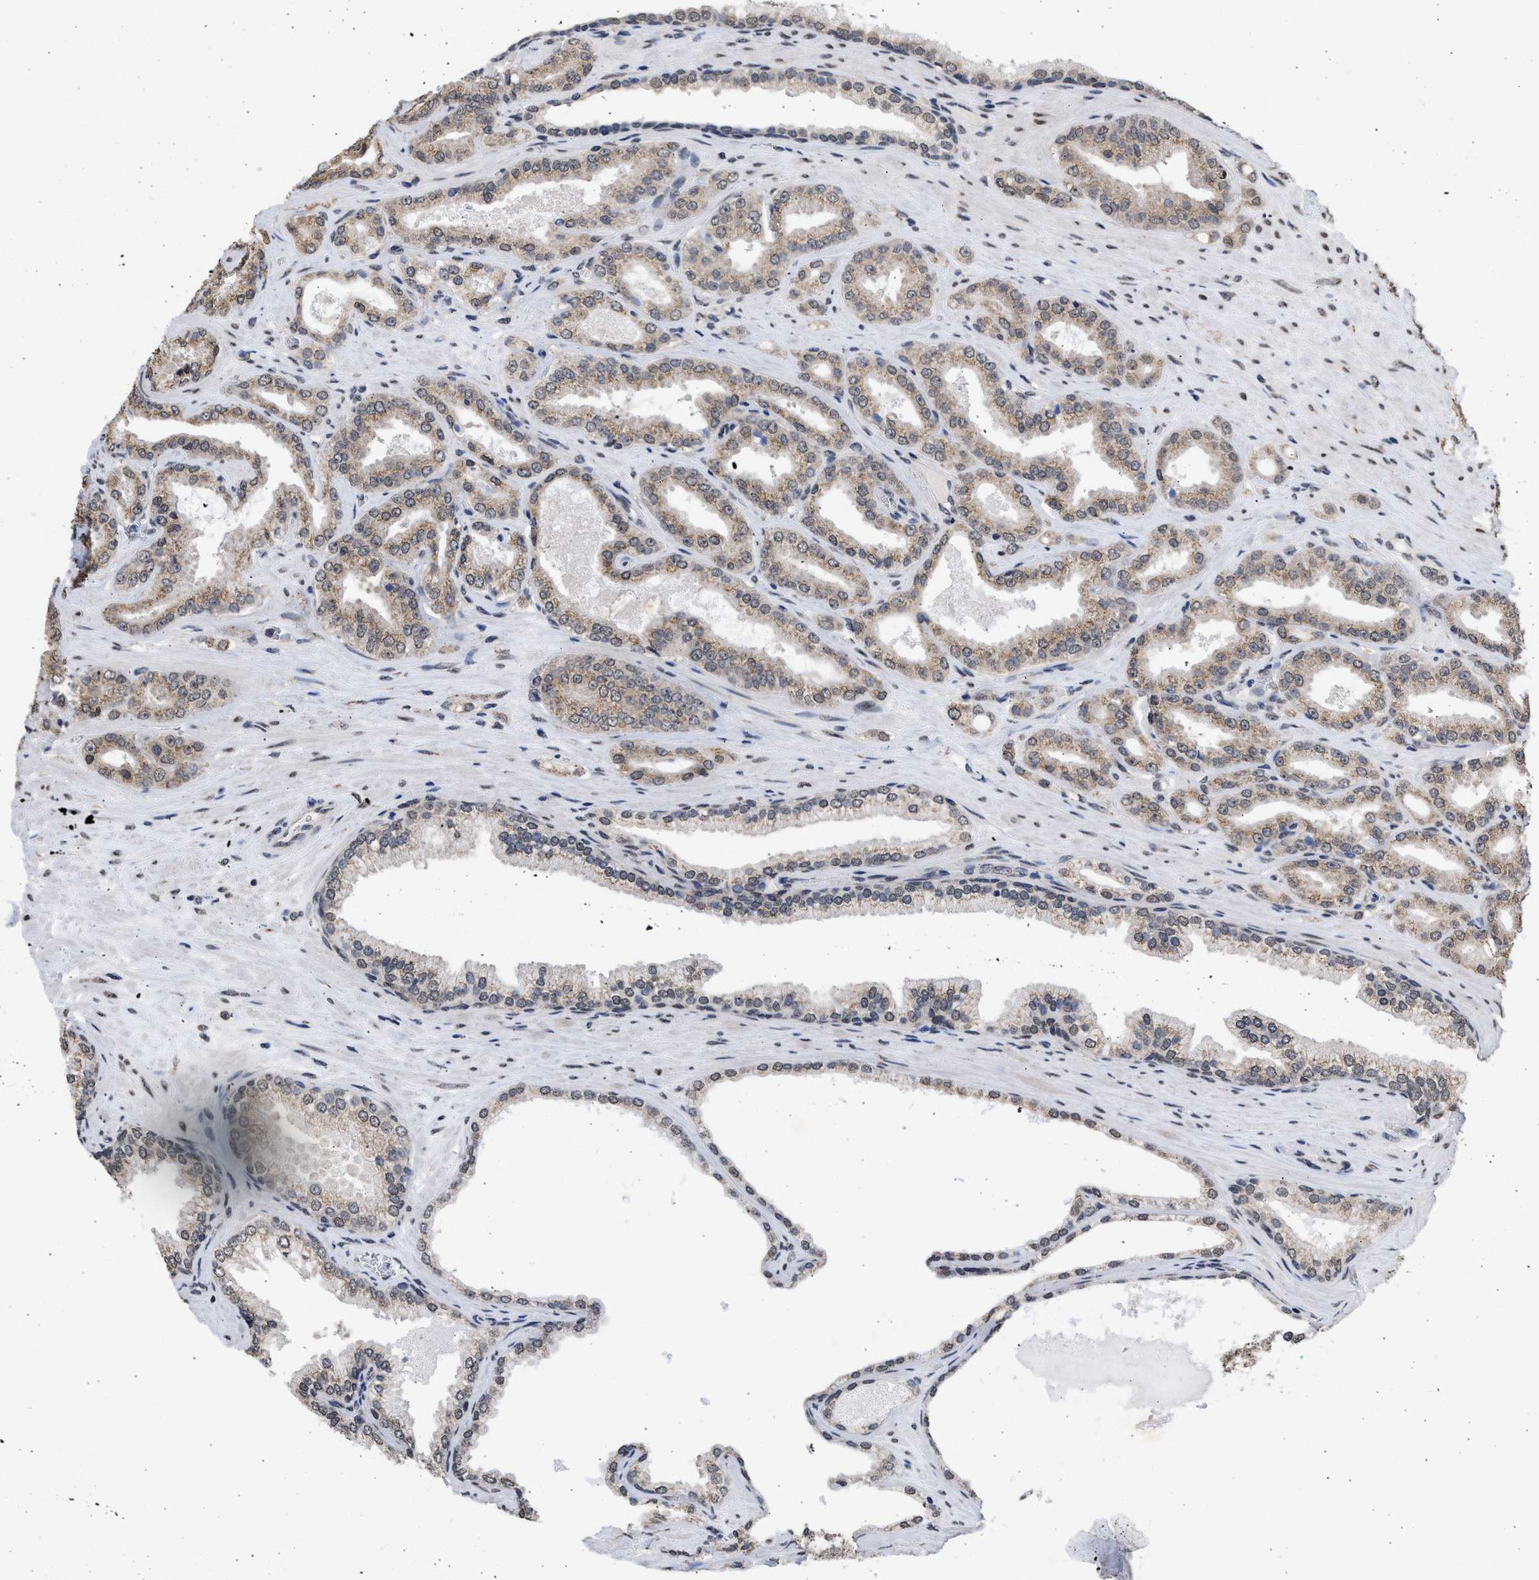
{"staining": {"intensity": "moderate", "quantity": "<25%", "location": "cytoplasmic/membranous"}, "tissue": "prostate cancer", "cell_type": "Tumor cells", "image_type": "cancer", "snomed": [{"axis": "morphology", "description": "Adenocarcinoma, High grade"}, {"axis": "topography", "description": "Prostate"}], "caption": "A low amount of moderate cytoplasmic/membranous expression is present in approximately <25% of tumor cells in prostate cancer (high-grade adenocarcinoma) tissue. Immunohistochemistry (ihc) stains the protein of interest in brown and the nuclei are stained blue.", "gene": "NUP35", "patient": {"sex": "male", "age": 71}}